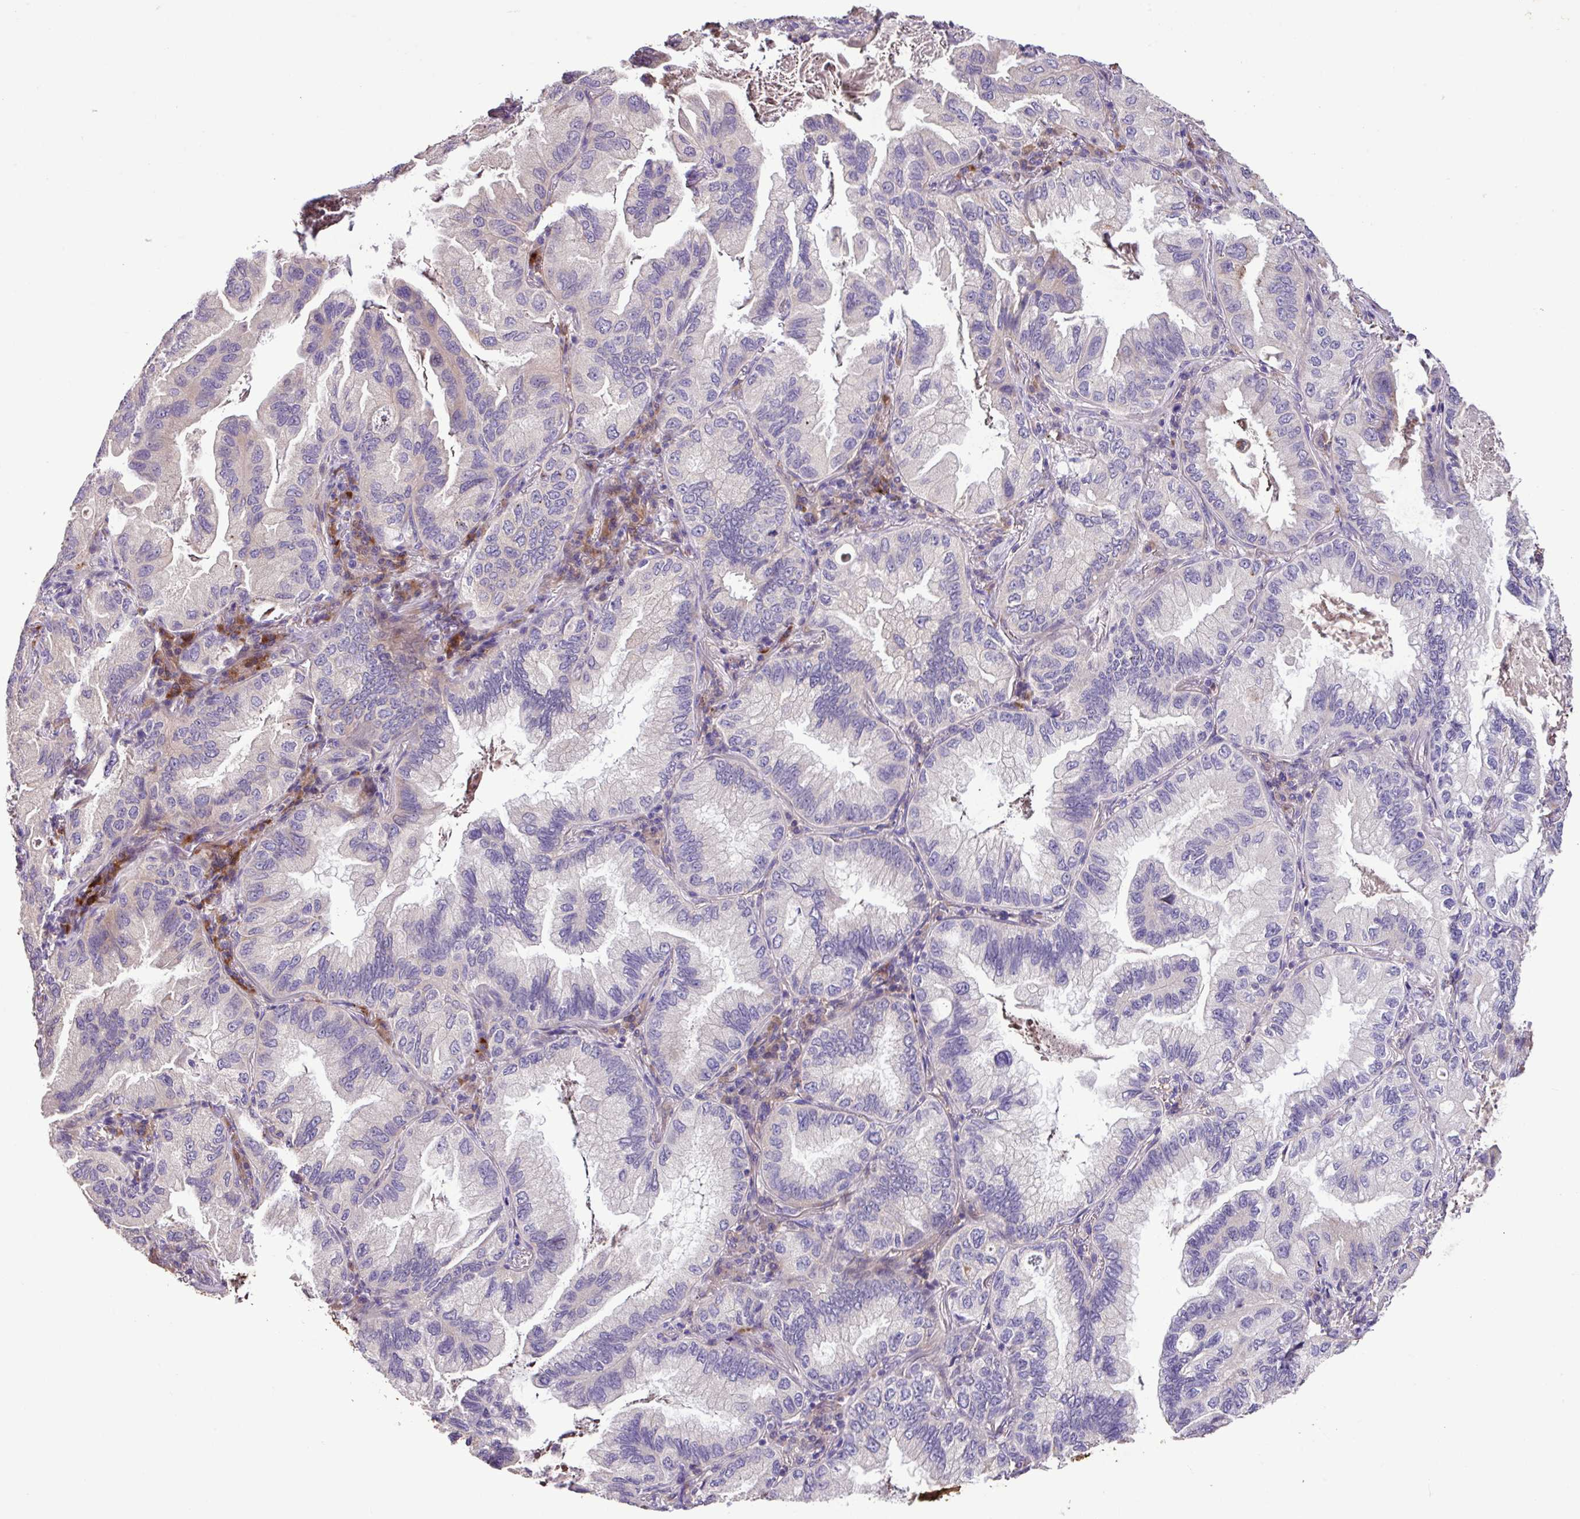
{"staining": {"intensity": "negative", "quantity": "none", "location": "none"}, "tissue": "lung cancer", "cell_type": "Tumor cells", "image_type": "cancer", "snomed": [{"axis": "morphology", "description": "Adenocarcinoma, NOS"}, {"axis": "topography", "description": "Lung"}], "caption": "This is an immunohistochemistry (IHC) micrograph of human lung cancer (adenocarcinoma). There is no staining in tumor cells.", "gene": "ZNF266", "patient": {"sex": "female", "age": 69}}